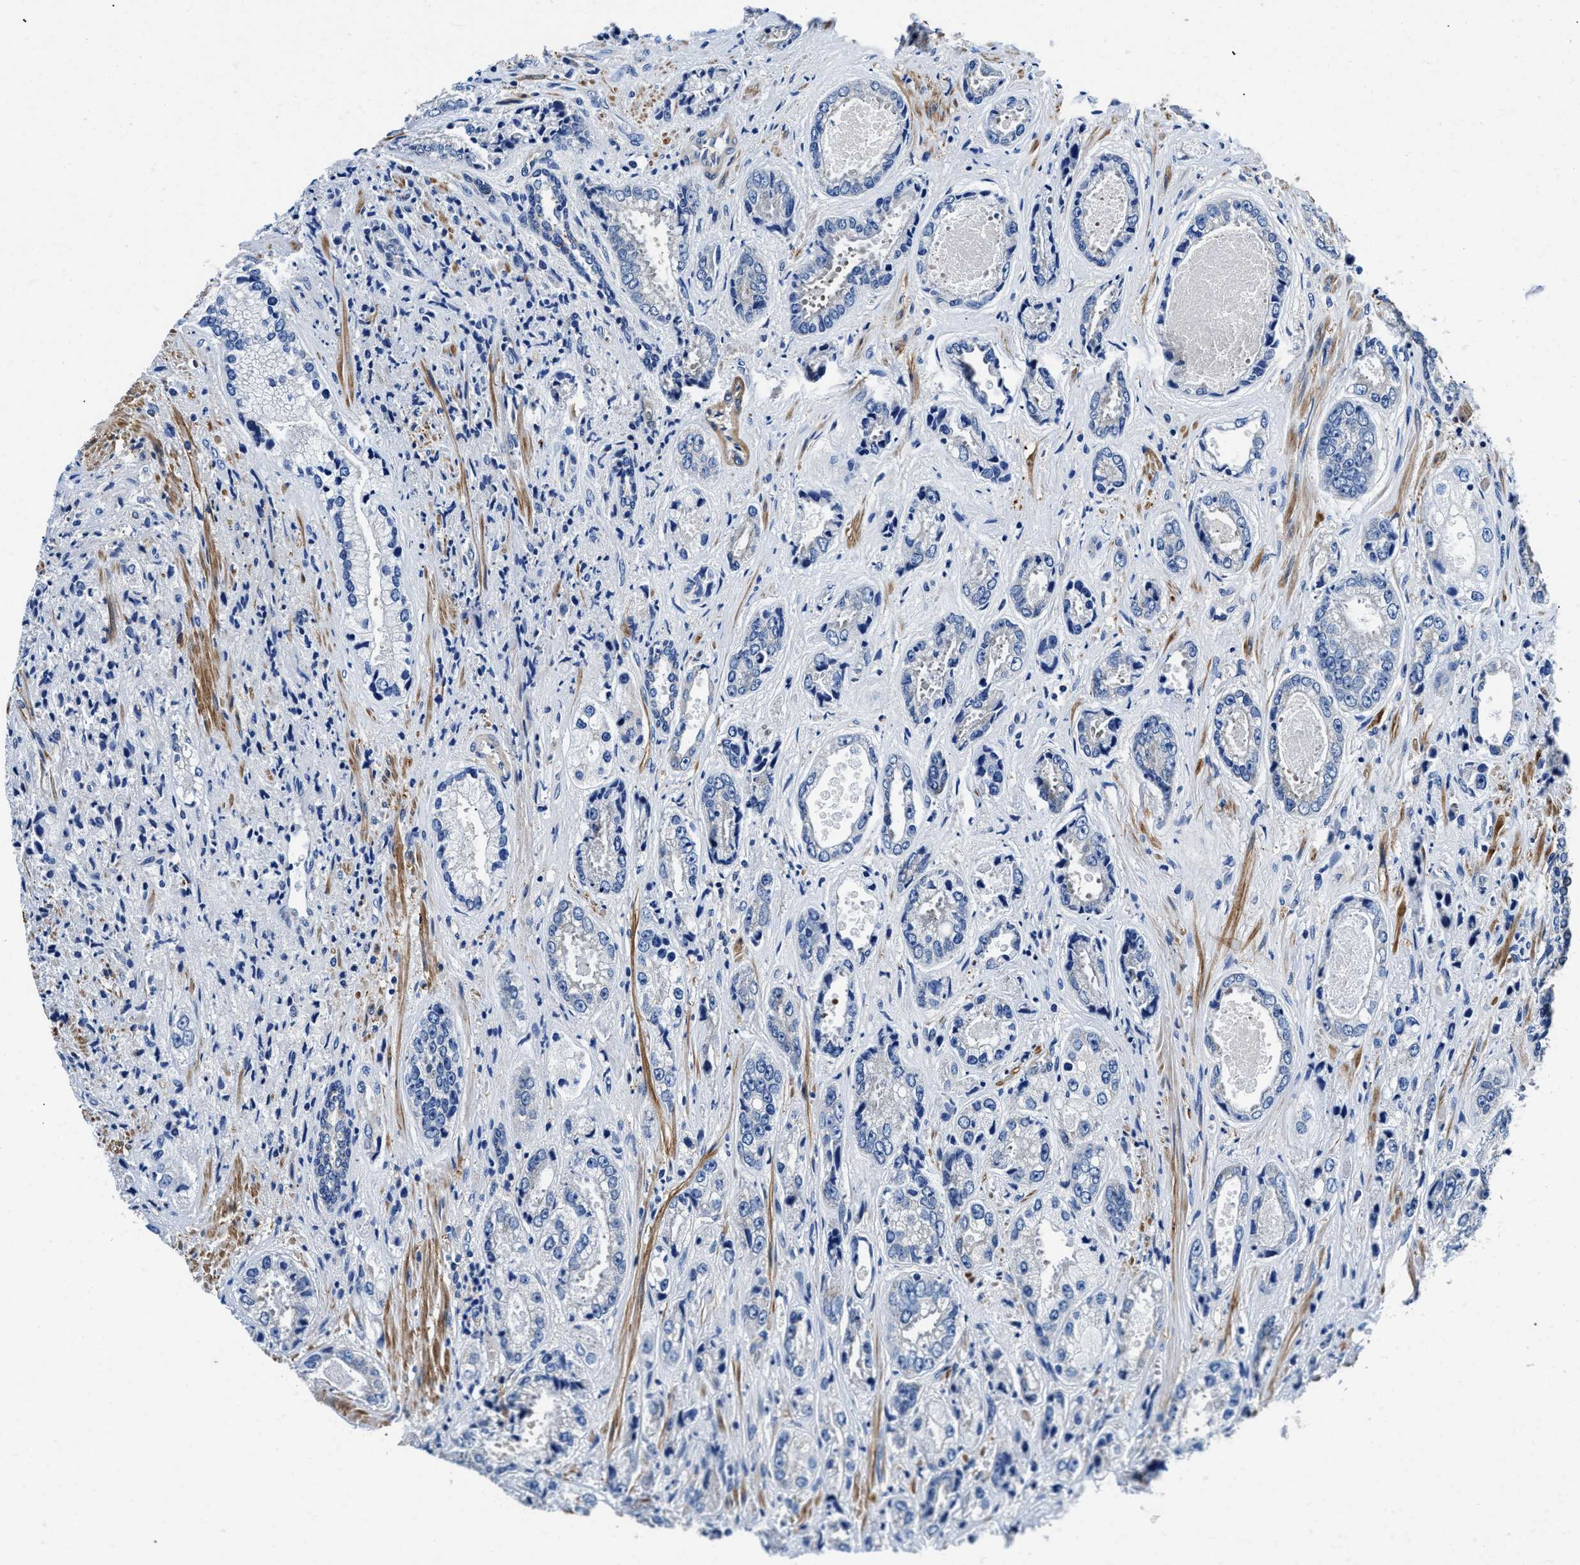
{"staining": {"intensity": "negative", "quantity": "none", "location": "none"}, "tissue": "prostate cancer", "cell_type": "Tumor cells", "image_type": "cancer", "snomed": [{"axis": "morphology", "description": "Adenocarcinoma, High grade"}, {"axis": "topography", "description": "Prostate"}], "caption": "High power microscopy photomicrograph of an IHC histopathology image of prostate cancer, revealing no significant expression in tumor cells.", "gene": "NEU1", "patient": {"sex": "male", "age": 61}}